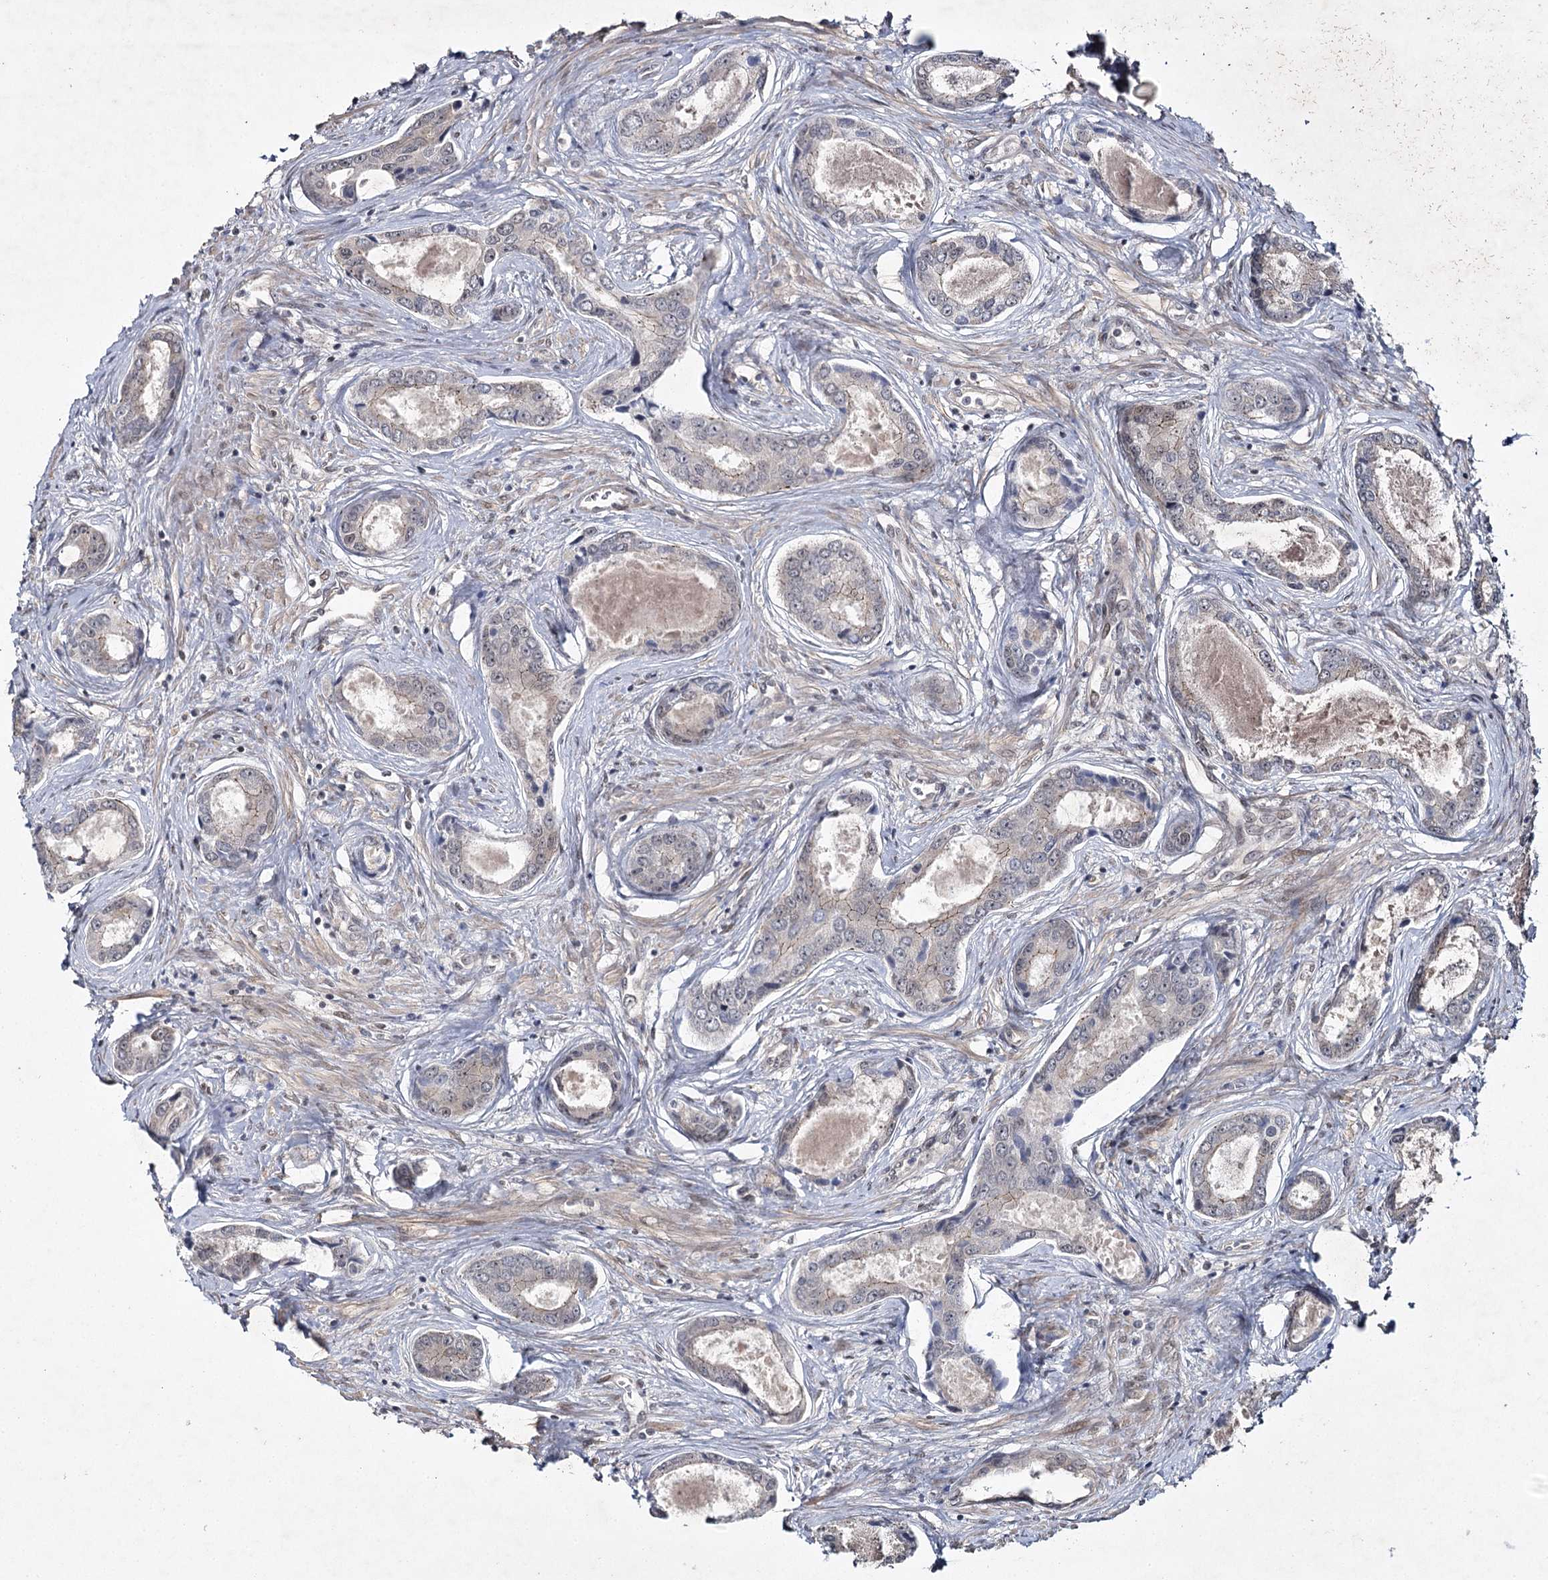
{"staining": {"intensity": "negative", "quantity": "none", "location": "none"}, "tissue": "prostate cancer", "cell_type": "Tumor cells", "image_type": "cancer", "snomed": [{"axis": "morphology", "description": "Adenocarcinoma, Low grade"}, {"axis": "topography", "description": "Prostate"}], "caption": "DAB immunohistochemical staining of prostate cancer reveals no significant expression in tumor cells.", "gene": "DCUN1D4", "patient": {"sex": "male", "age": 68}}